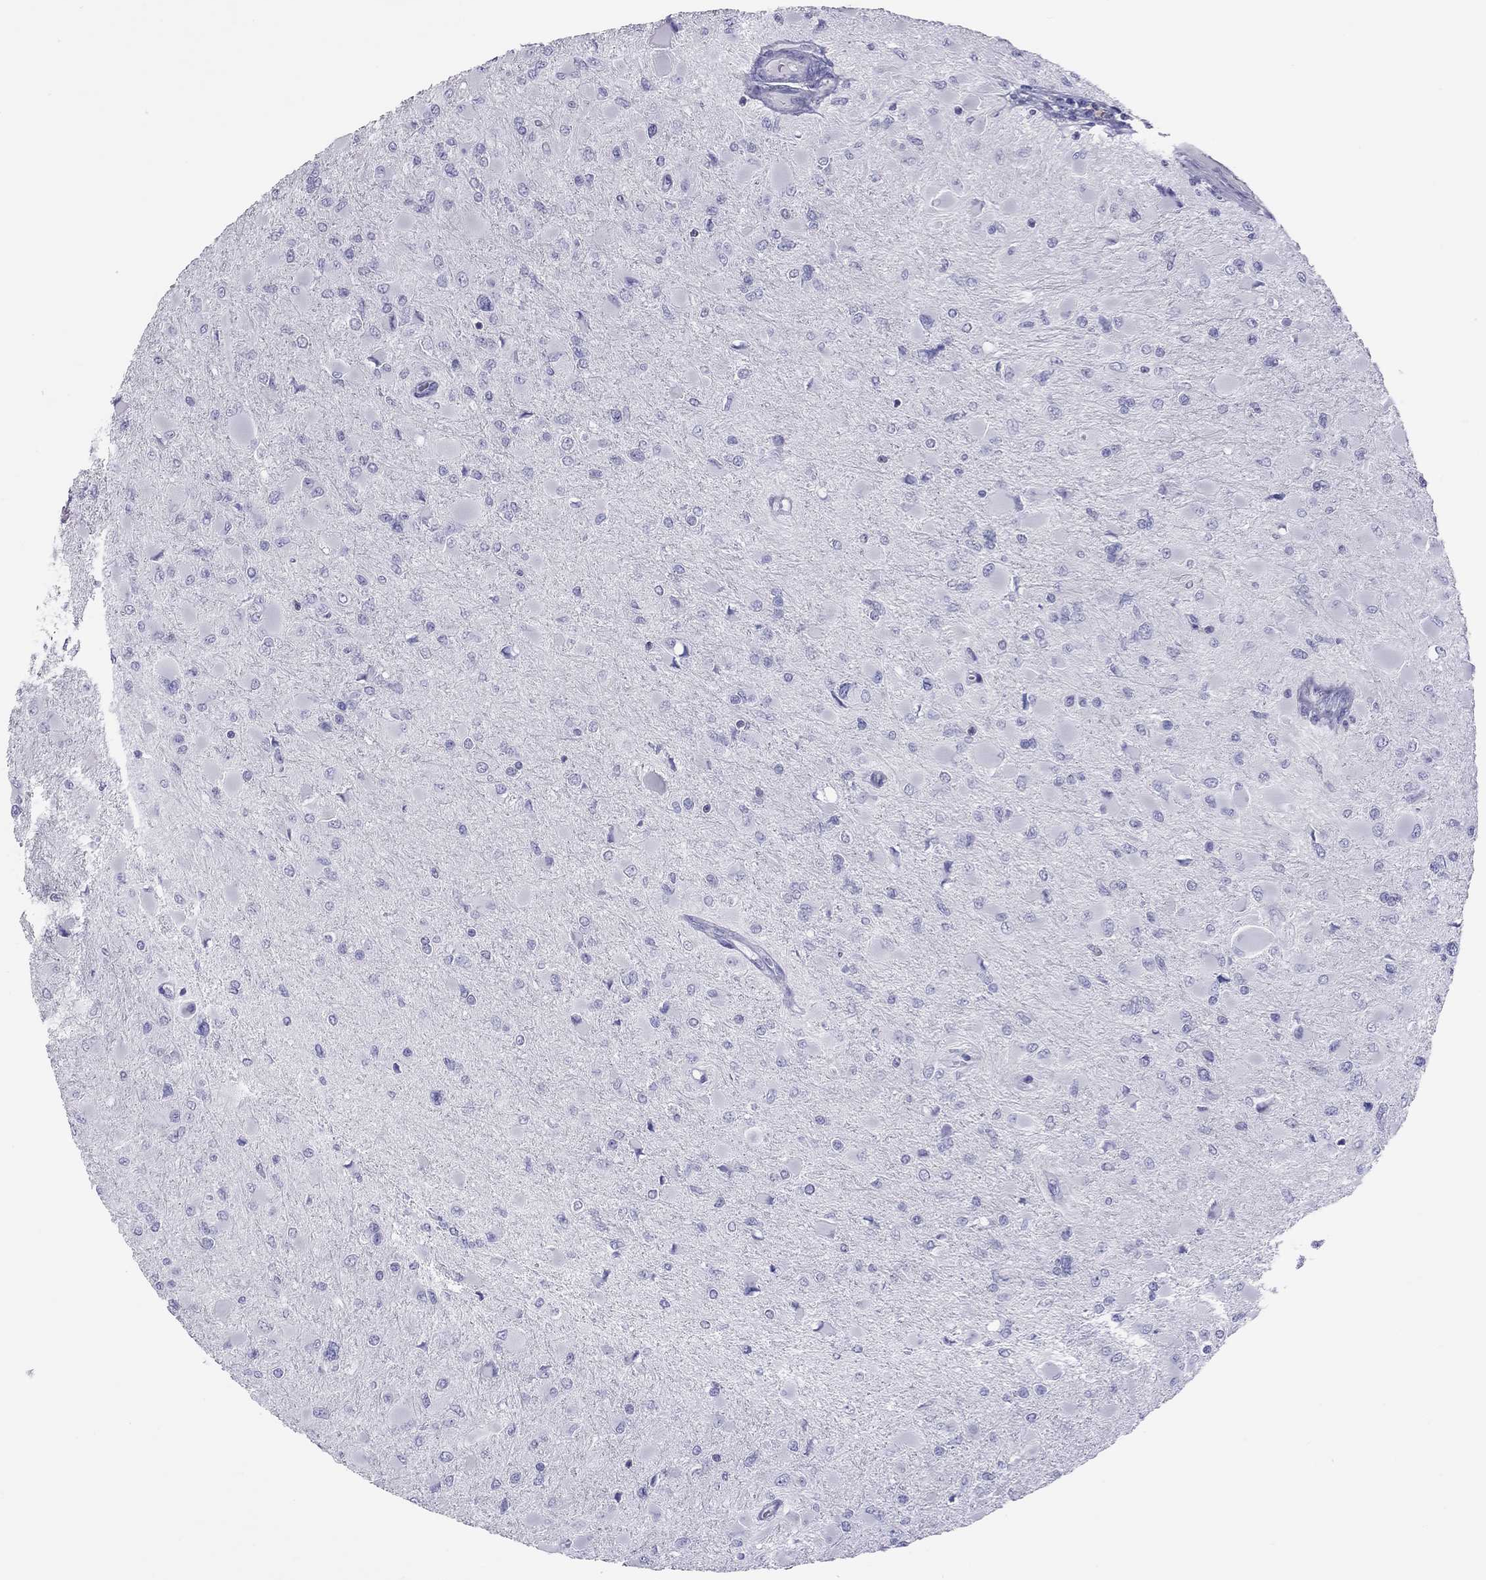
{"staining": {"intensity": "negative", "quantity": "none", "location": "none"}, "tissue": "glioma", "cell_type": "Tumor cells", "image_type": "cancer", "snomed": [{"axis": "morphology", "description": "Glioma, malignant, High grade"}, {"axis": "topography", "description": "Cerebral cortex"}], "caption": "Immunohistochemical staining of human malignant glioma (high-grade) displays no significant staining in tumor cells.", "gene": "STAG3", "patient": {"sex": "female", "age": 36}}